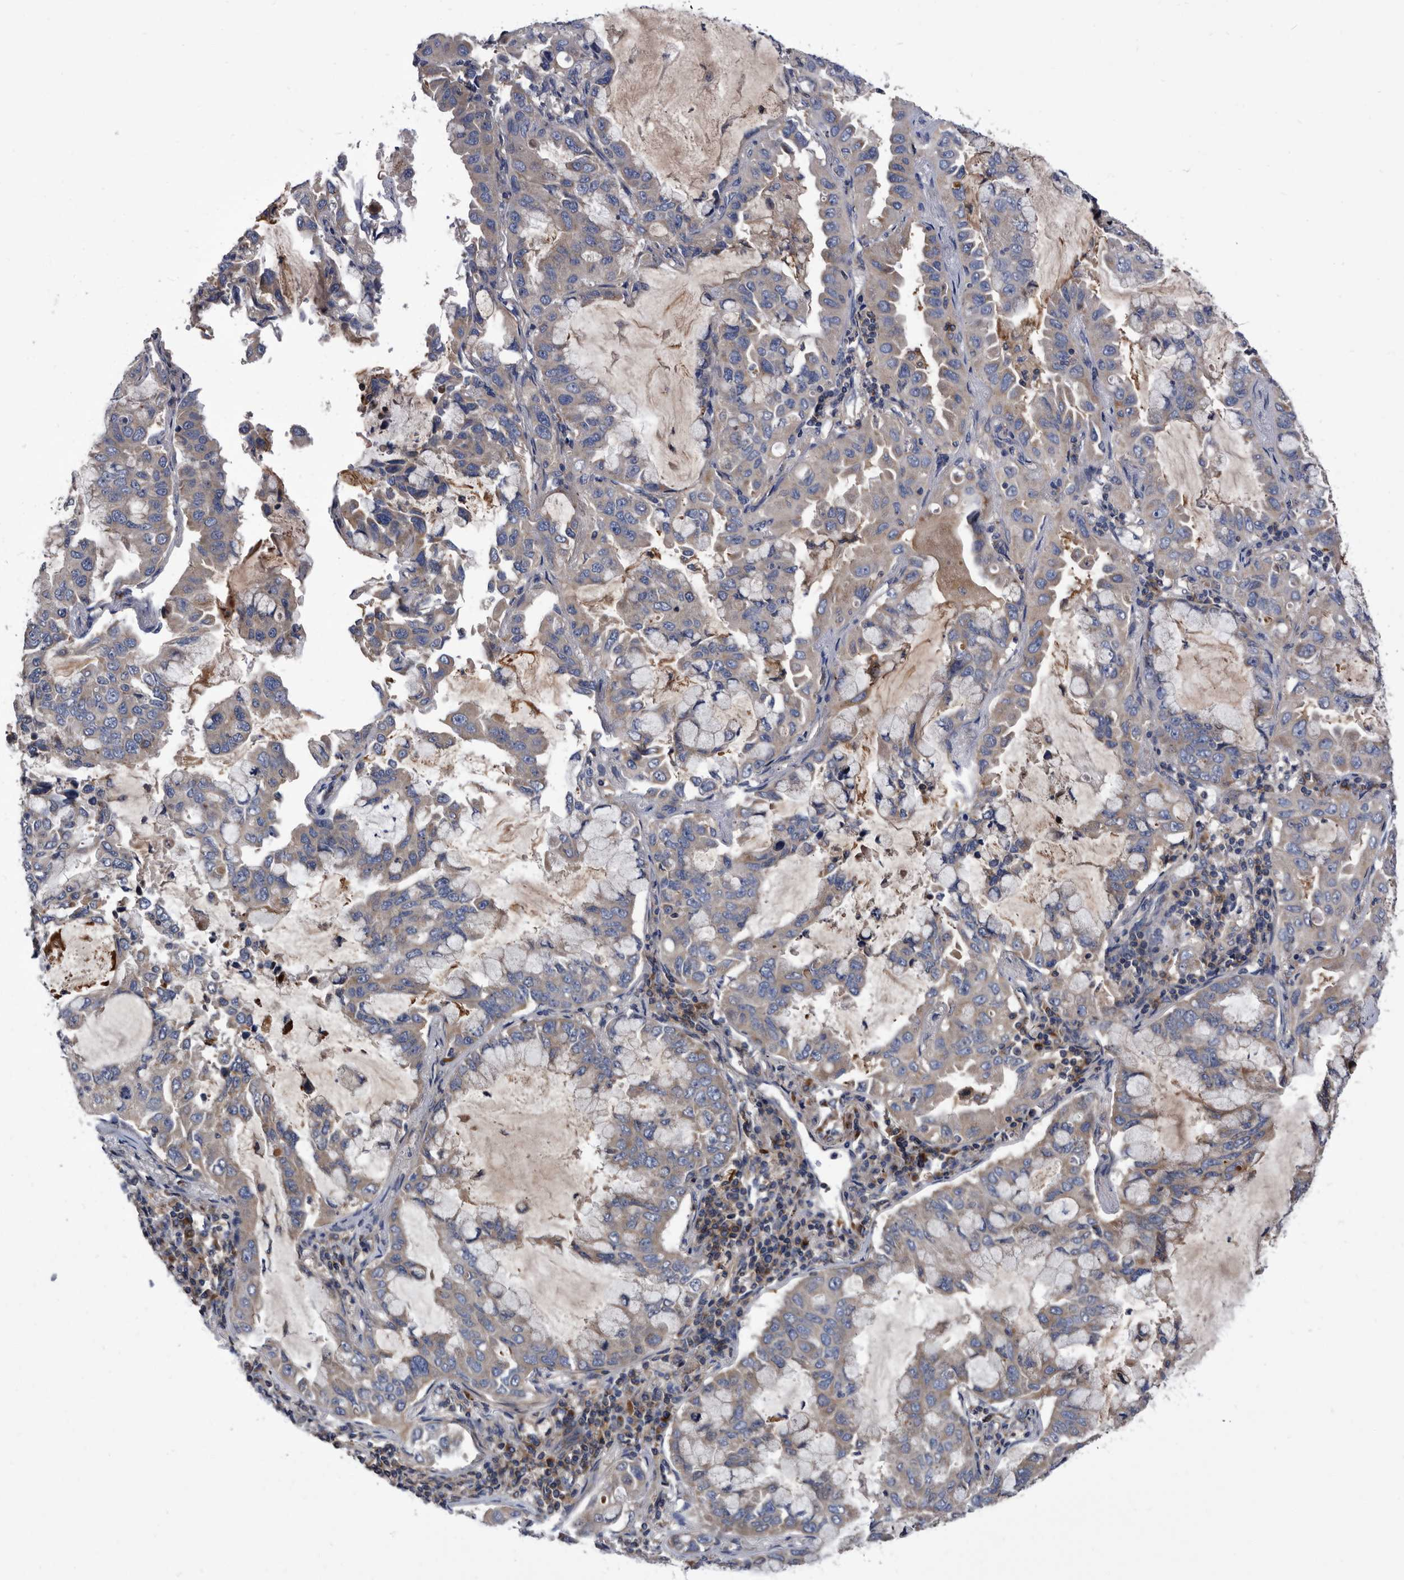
{"staining": {"intensity": "weak", "quantity": "25%-75%", "location": "cytoplasmic/membranous"}, "tissue": "lung cancer", "cell_type": "Tumor cells", "image_type": "cancer", "snomed": [{"axis": "morphology", "description": "Adenocarcinoma, NOS"}, {"axis": "topography", "description": "Lung"}], "caption": "This is an image of immunohistochemistry staining of adenocarcinoma (lung), which shows weak positivity in the cytoplasmic/membranous of tumor cells.", "gene": "DTNBP1", "patient": {"sex": "male", "age": 64}}